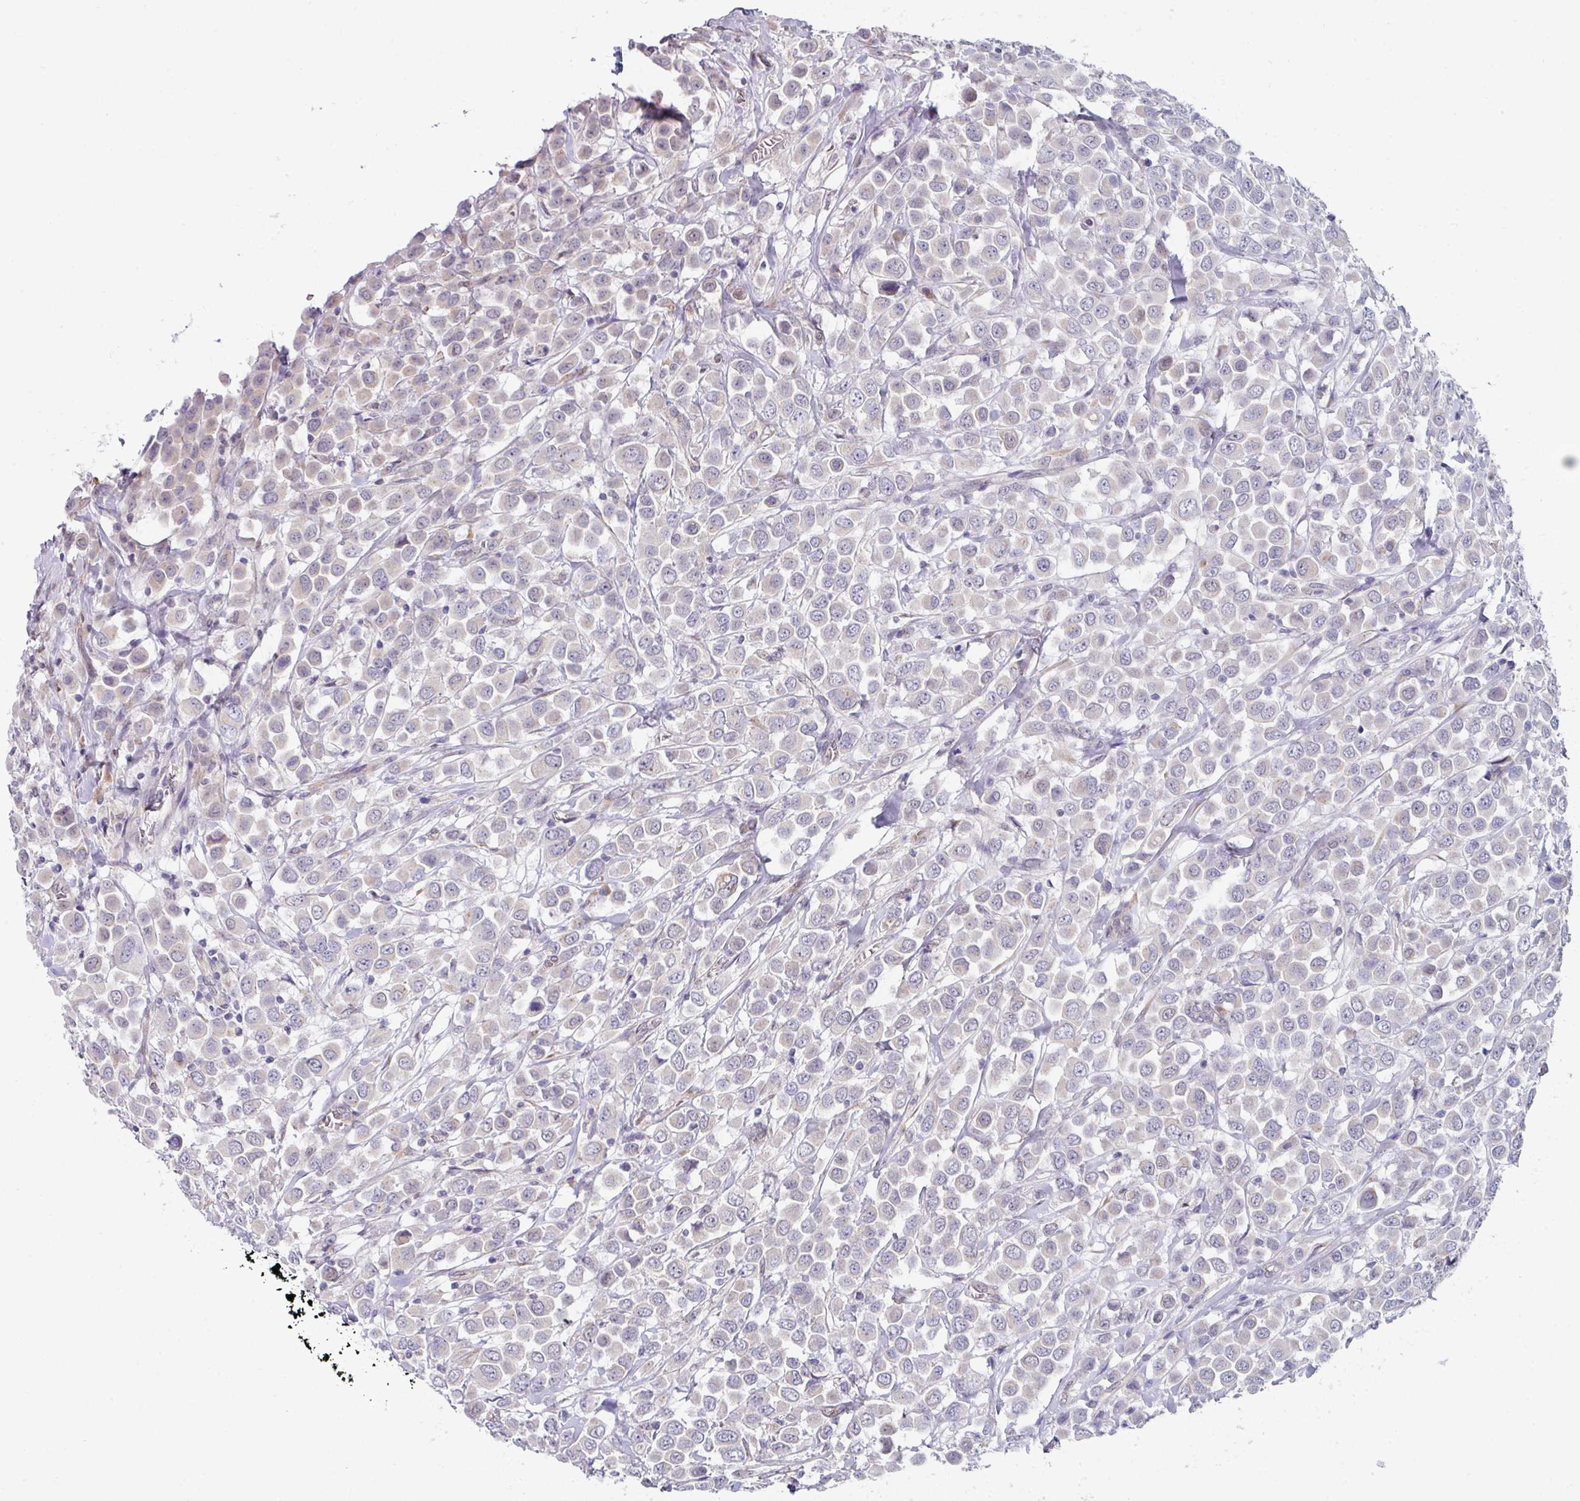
{"staining": {"intensity": "negative", "quantity": "none", "location": "none"}, "tissue": "breast cancer", "cell_type": "Tumor cells", "image_type": "cancer", "snomed": [{"axis": "morphology", "description": "Duct carcinoma"}, {"axis": "topography", "description": "Breast"}], "caption": "This is an immunohistochemistry histopathology image of human breast cancer. There is no positivity in tumor cells.", "gene": "TMED5", "patient": {"sex": "female", "age": 61}}